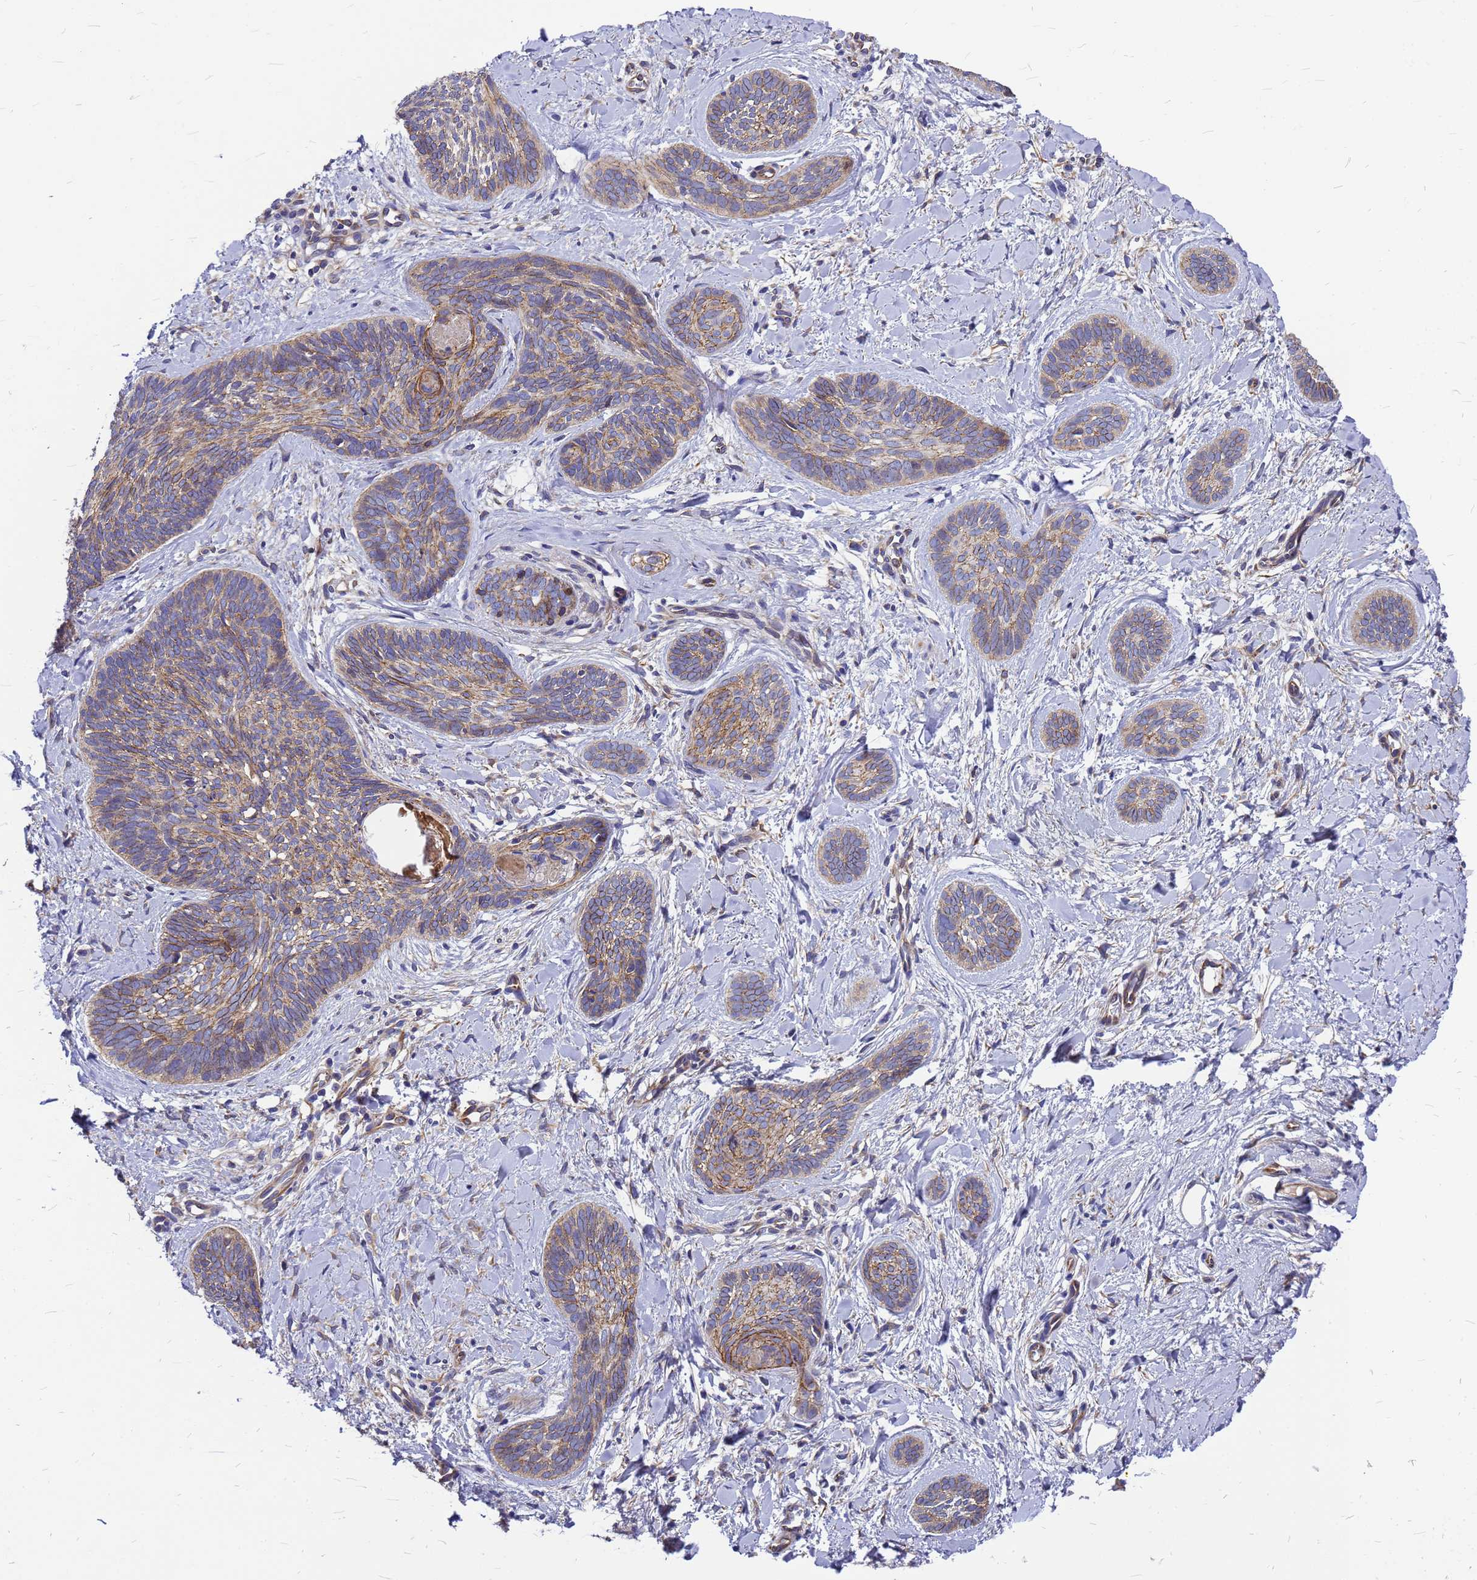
{"staining": {"intensity": "moderate", "quantity": ">75%", "location": "cytoplasmic/membranous"}, "tissue": "skin cancer", "cell_type": "Tumor cells", "image_type": "cancer", "snomed": [{"axis": "morphology", "description": "Basal cell carcinoma"}, {"axis": "topography", "description": "Skin"}], "caption": "A brown stain shows moderate cytoplasmic/membranous staining of a protein in skin cancer tumor cells.", "gene": "FBXW5", "patient": {"sex": "female", "age": 81}}